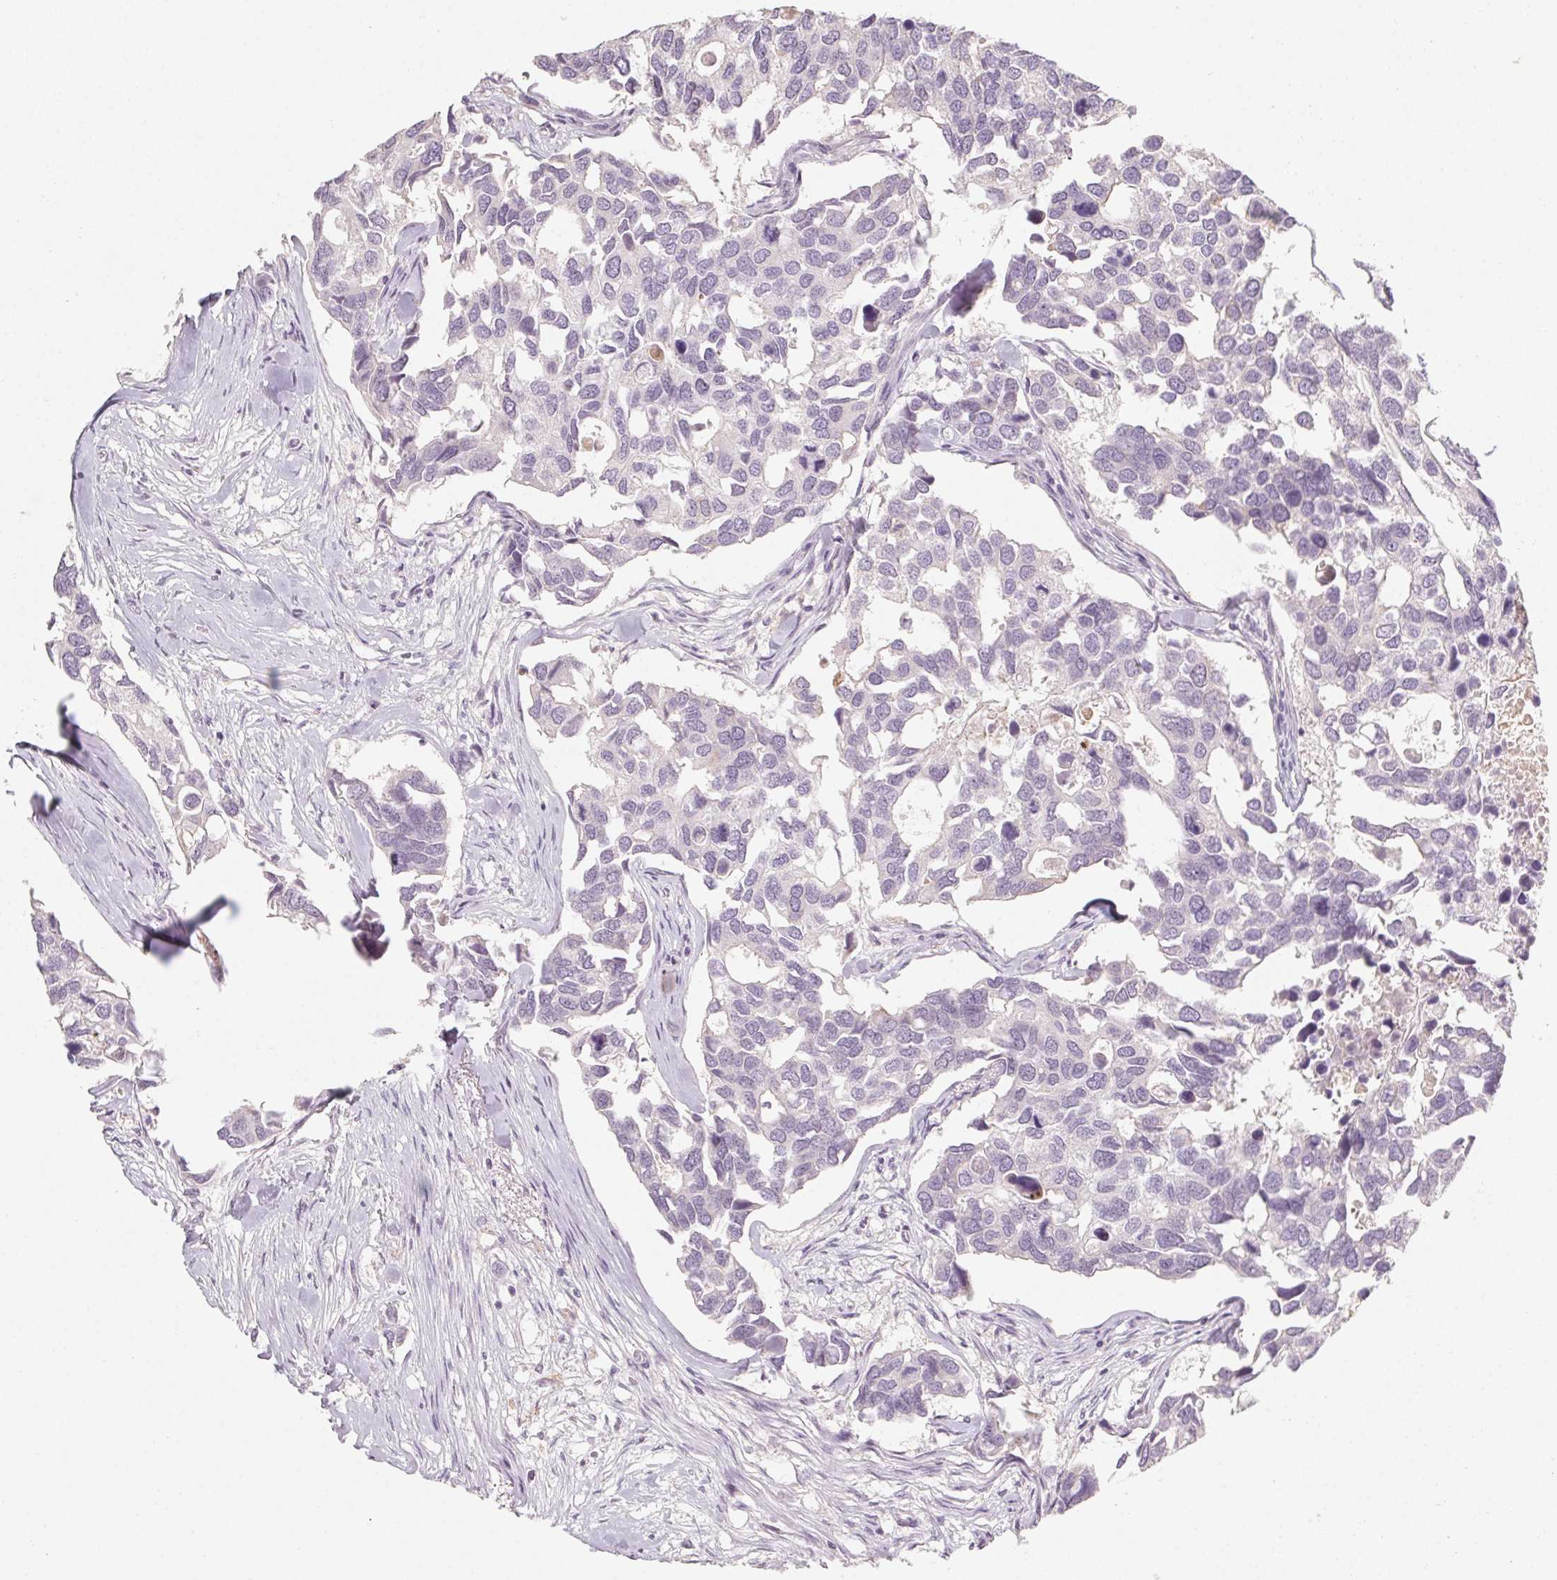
{"staining": {"intensity": "weak", "quantity": "<25%", "location": "cytoplasmic/membranous"}, "tissue": "breast cancer", "cell_type": "Tumor cells", "image_type": "cancer", "snomed": [{"axis": "morphology", "description": "Duct carcinoma"}, {"axis": "topography", "description": "Breast"}], "caption": "Photomicrograph shows no protein positivity in tumor cells of breast cancer tissue.", "gene": "CAPZA3", "patient": {"sex": "female", "age": 83}}